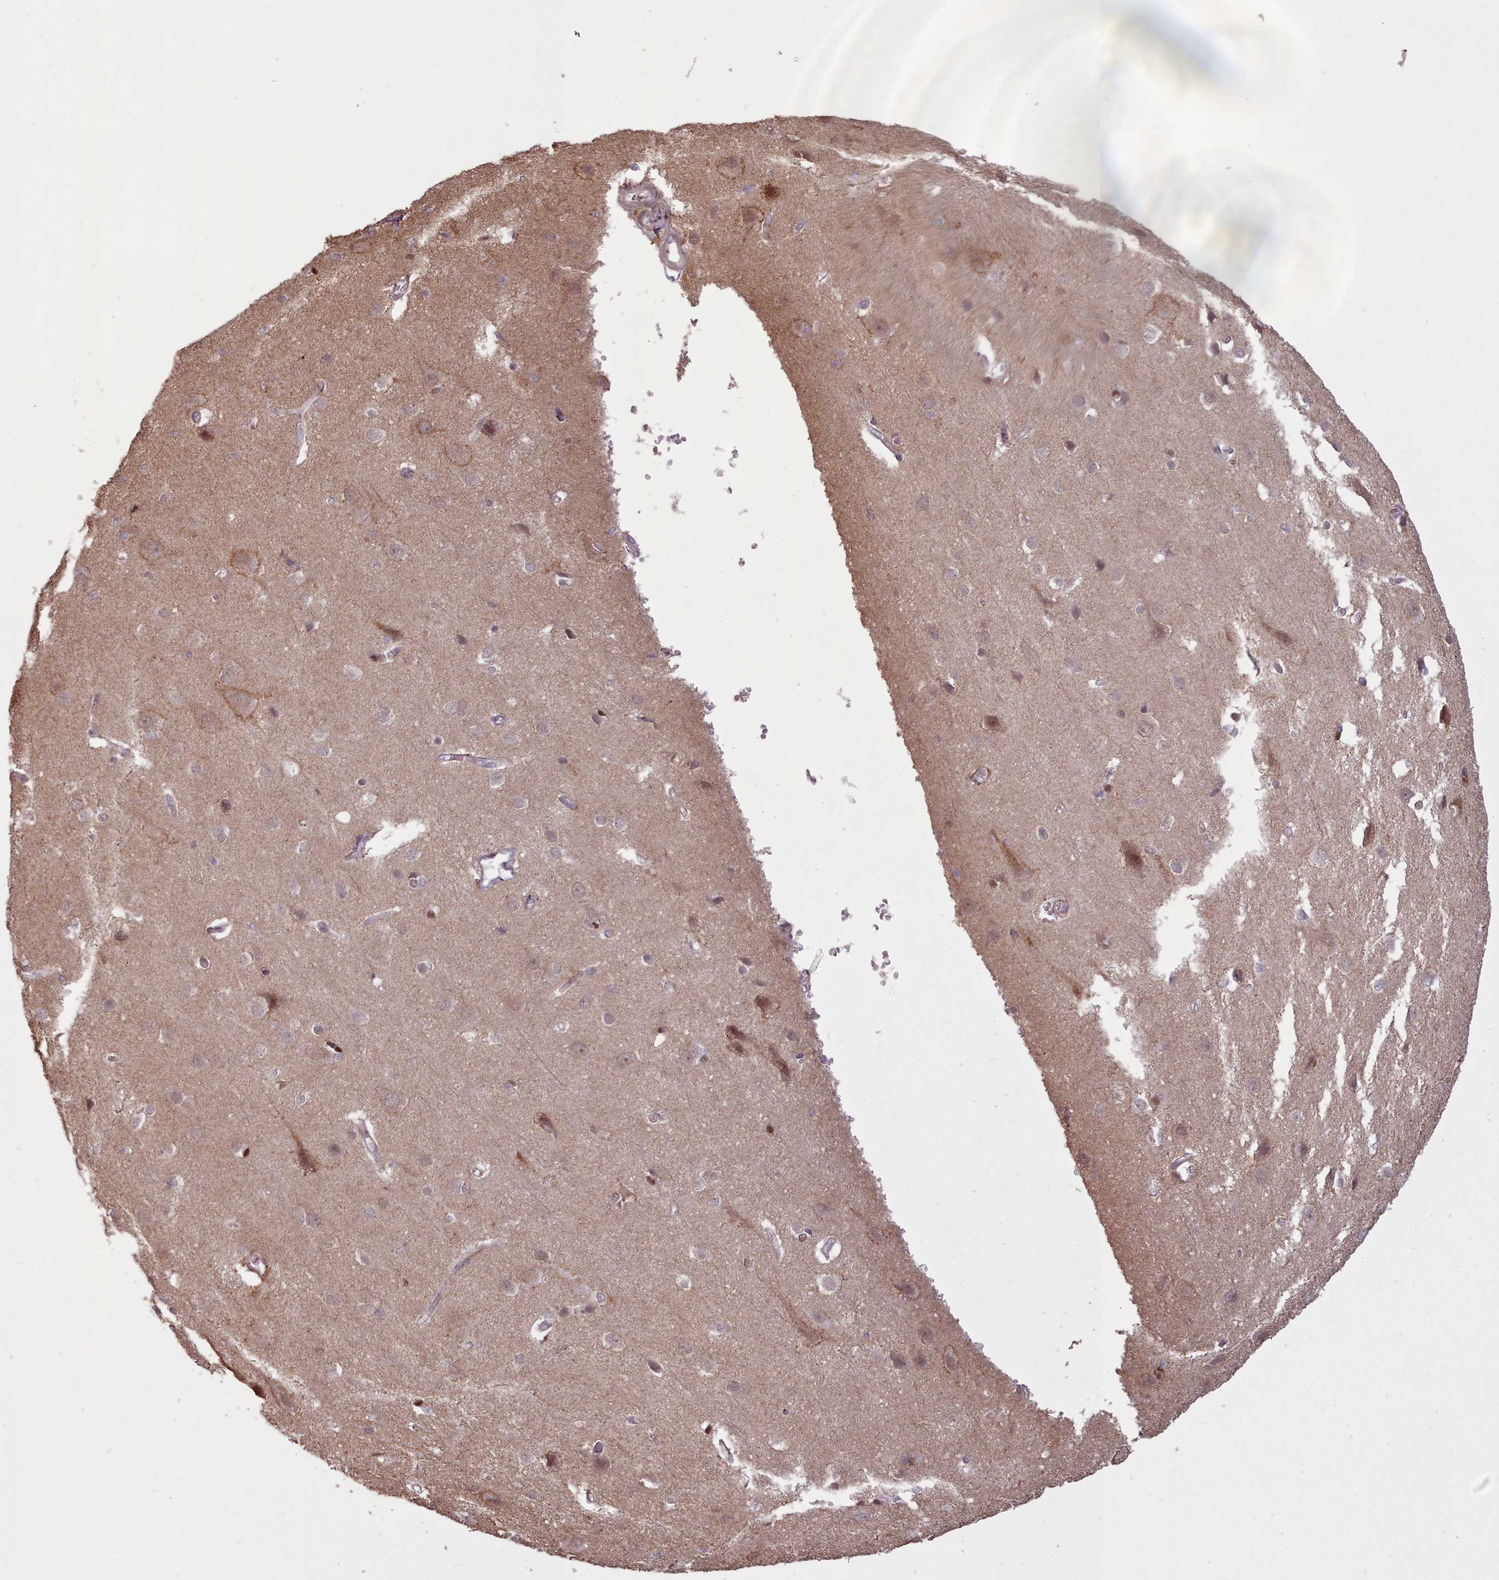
{"staining": {"intensity": "weak", "quantity": "<25%", "location": "cytoplasmic/membranous"}, "tissue": "cerebral cortex", "cell_type": "Endothelial cells", "image_type": "normal", "snomed": [{"axis": "morphology", "description": "Normal tissue, NOS"}, {"axis": "topography", "description": "Cerebral cortex"}], "caption": "DAB immunohistochemical staining of benign human cerebral cortex shows no significant expression in endothelial cells.", "gene": "ZMYM4", "patient": {"sex": "male", "age": 37}}